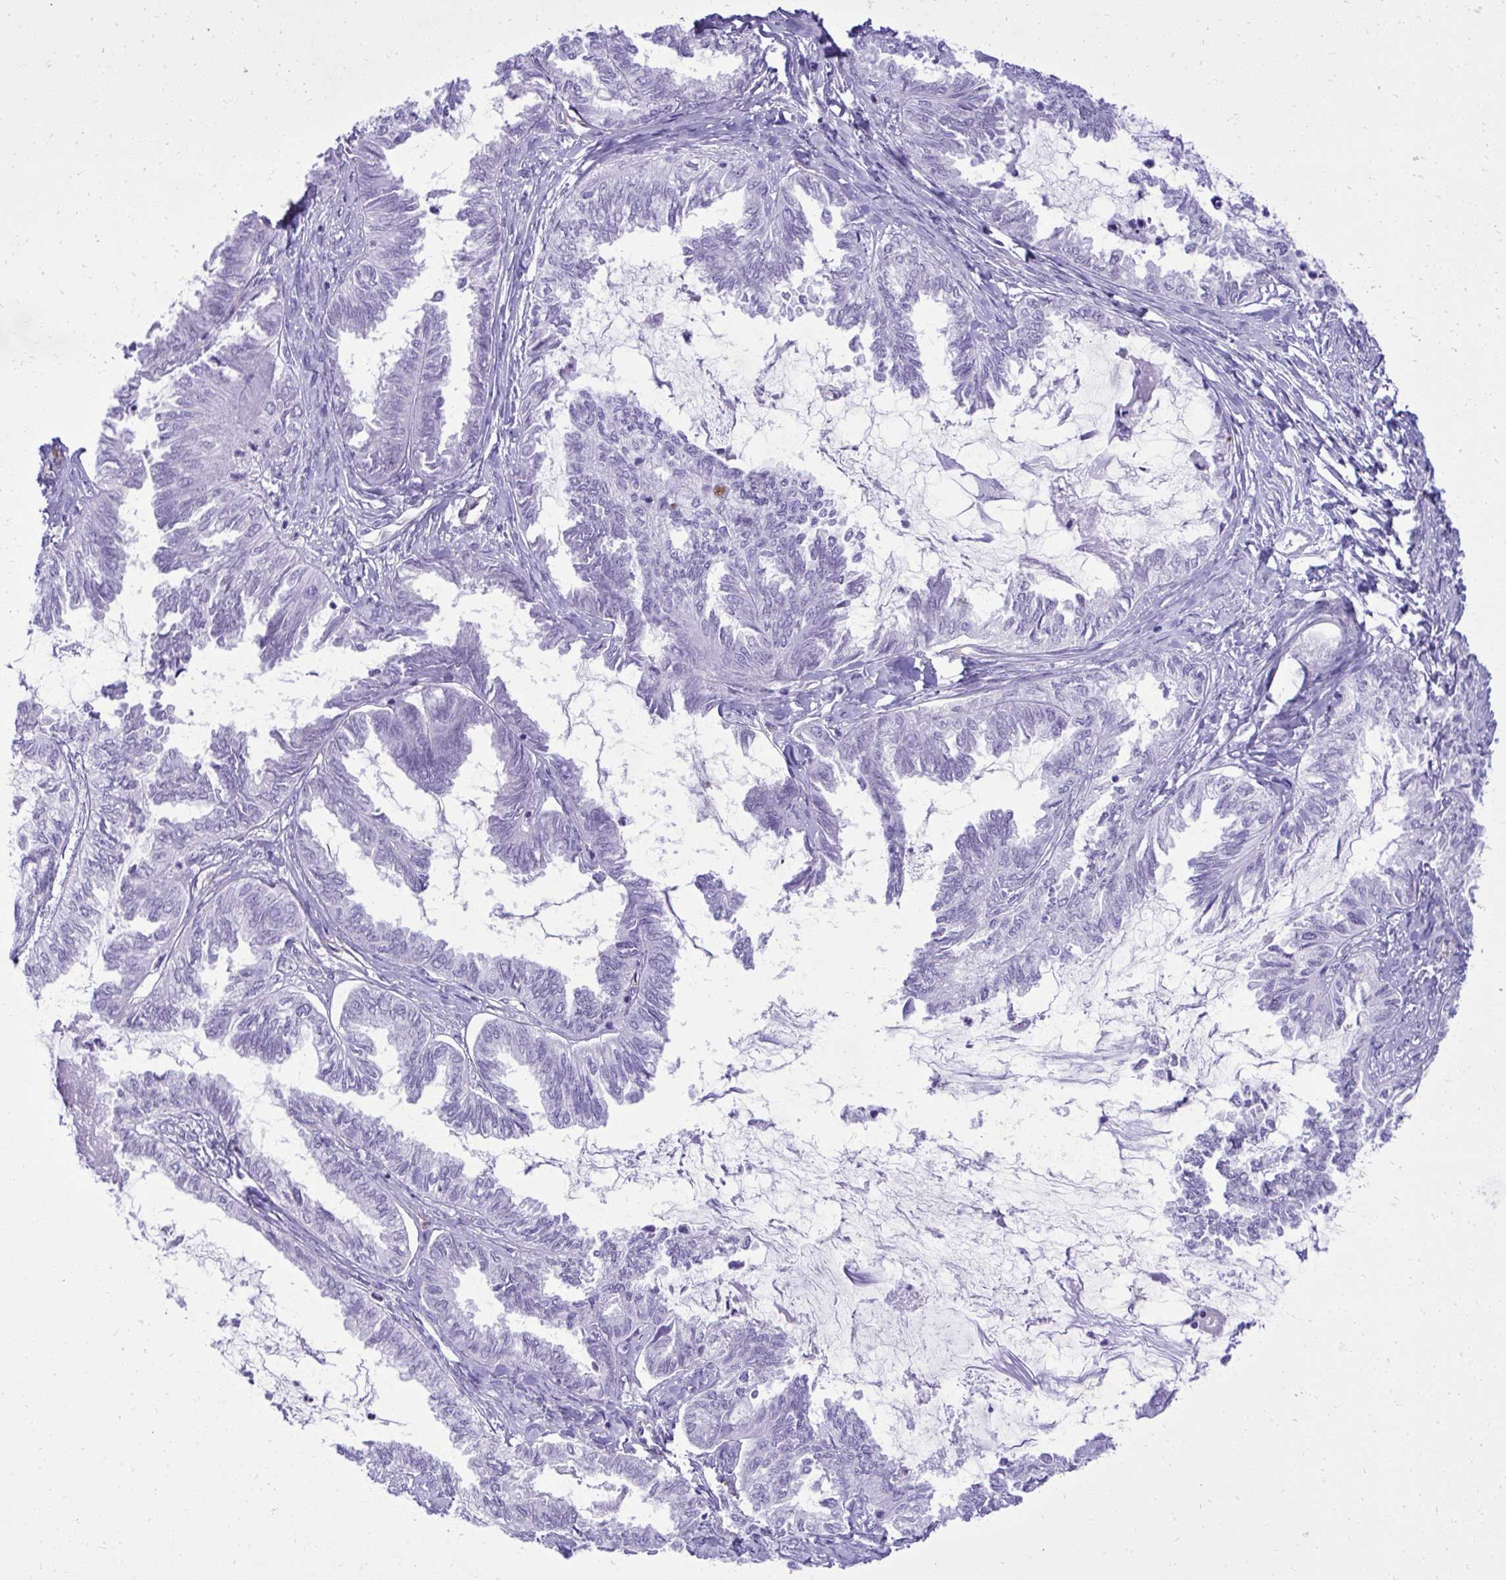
{"staining": {"intensity": "negative", "quantity": "none", "location": "none"}, "tissue": "ovarian cancer", "cell_type": "Tumor cells", "image_type": "cancer", "snomed": [{"axis": "morphology", "description": "Carcinoma, endometroid"}, {"axis": "topography", "description": "Ovary"}], "caption": "An image of human ovarian cancer (endometroid carcinoma) is negative for staining in tumor cells.", "gene": "PITPNM3", "patient": {"sex": "female", "age": 70}}